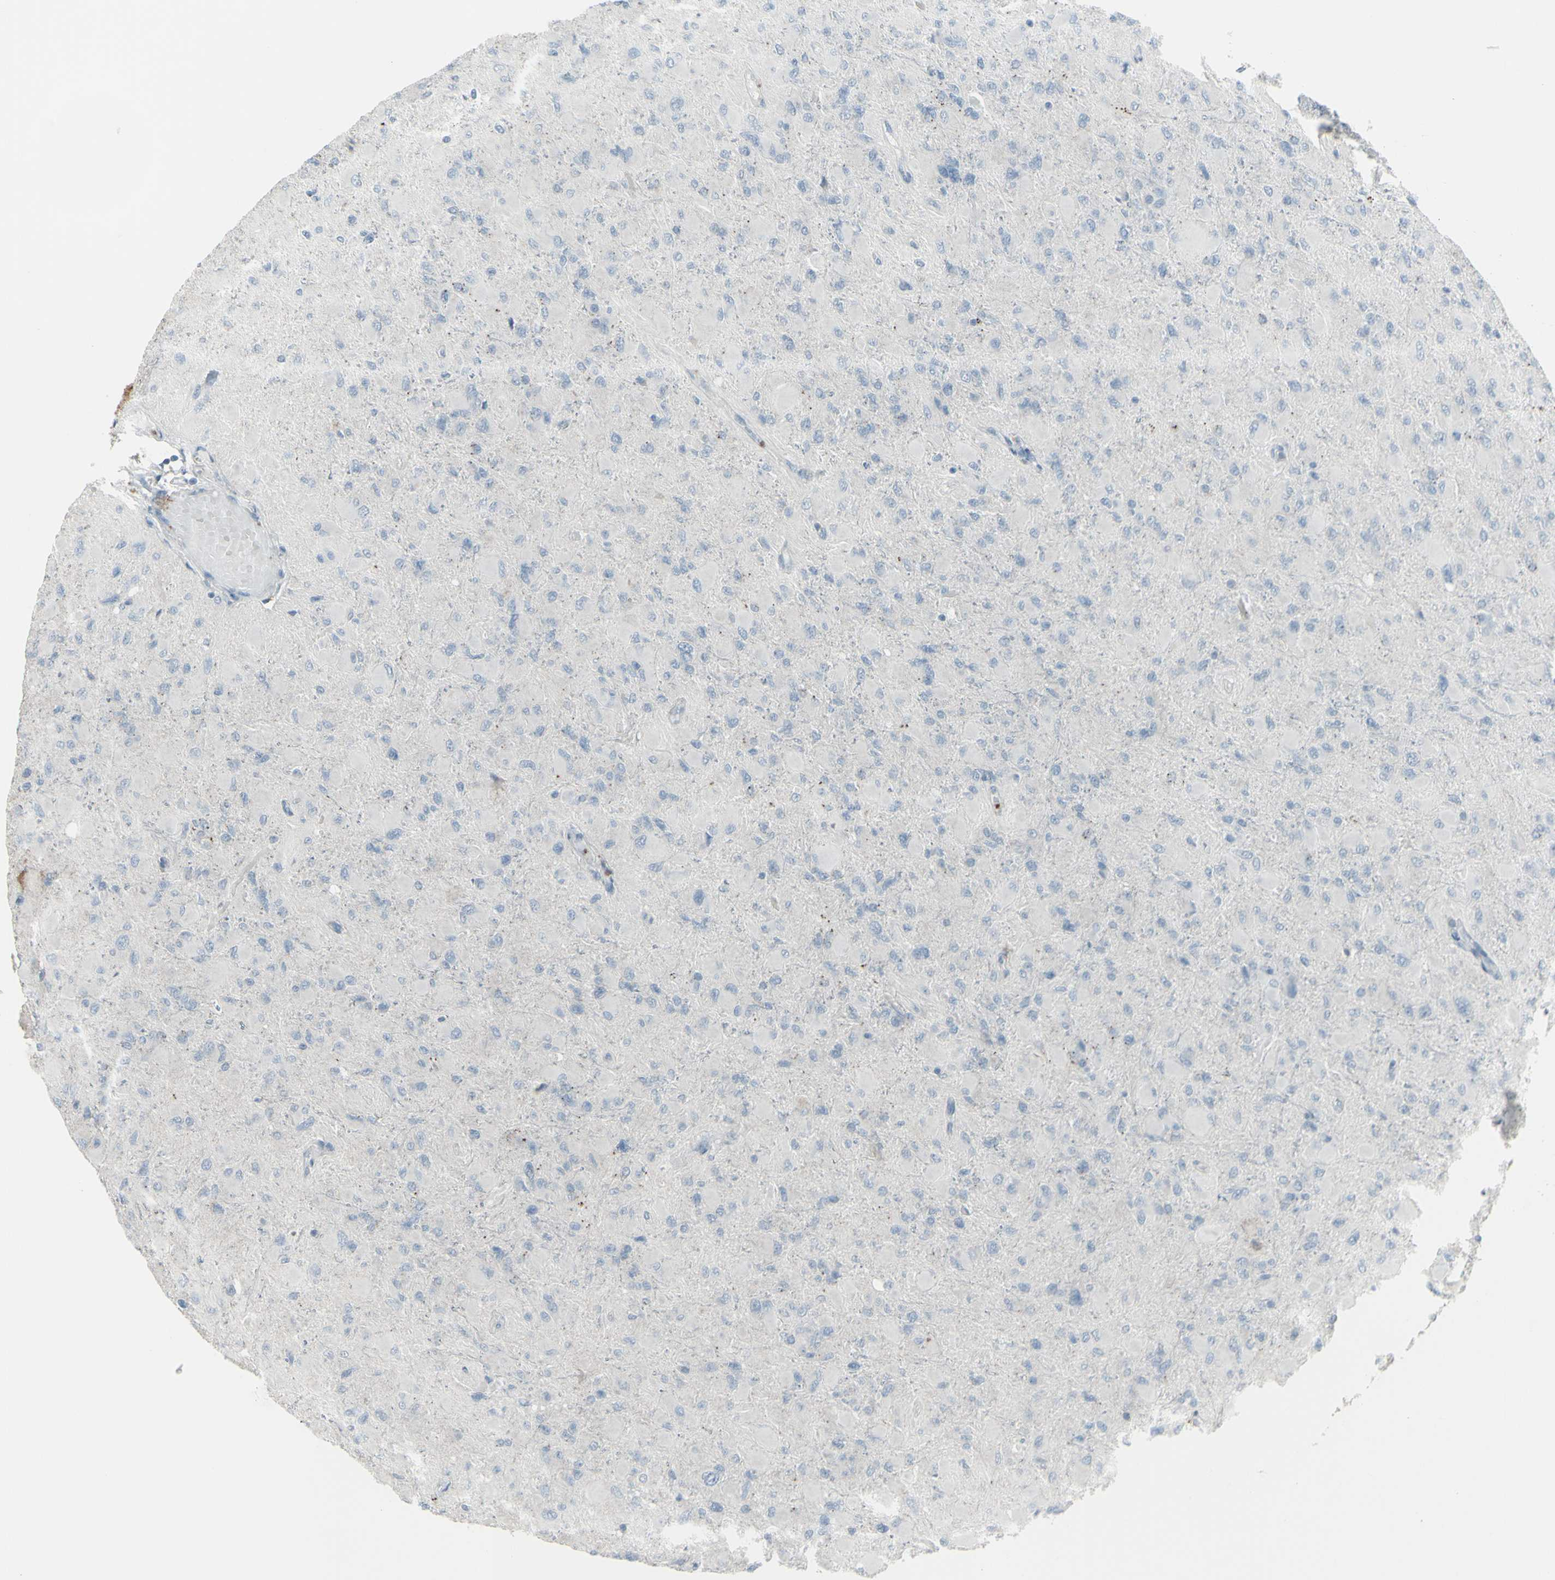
{"staining": {"intensity": "negative", "quantity": "none", "location": "none"}, "tissue": "glioma", "cell_type": "Tumor cells", "image_type": "cancer", "snomed": [{"axis": "morphology", "description": "Glioma, malignant, High grade"}, {"axis": "topography", "description": "Cerebral cortex"}], "caption": "Immunohistochemistry photomicrograph of glioma stained for a protein (brown), which exhibits no staining in tumor cells.", "gene": "CD79B", "patient": {"sex": "female", "age": 36}}